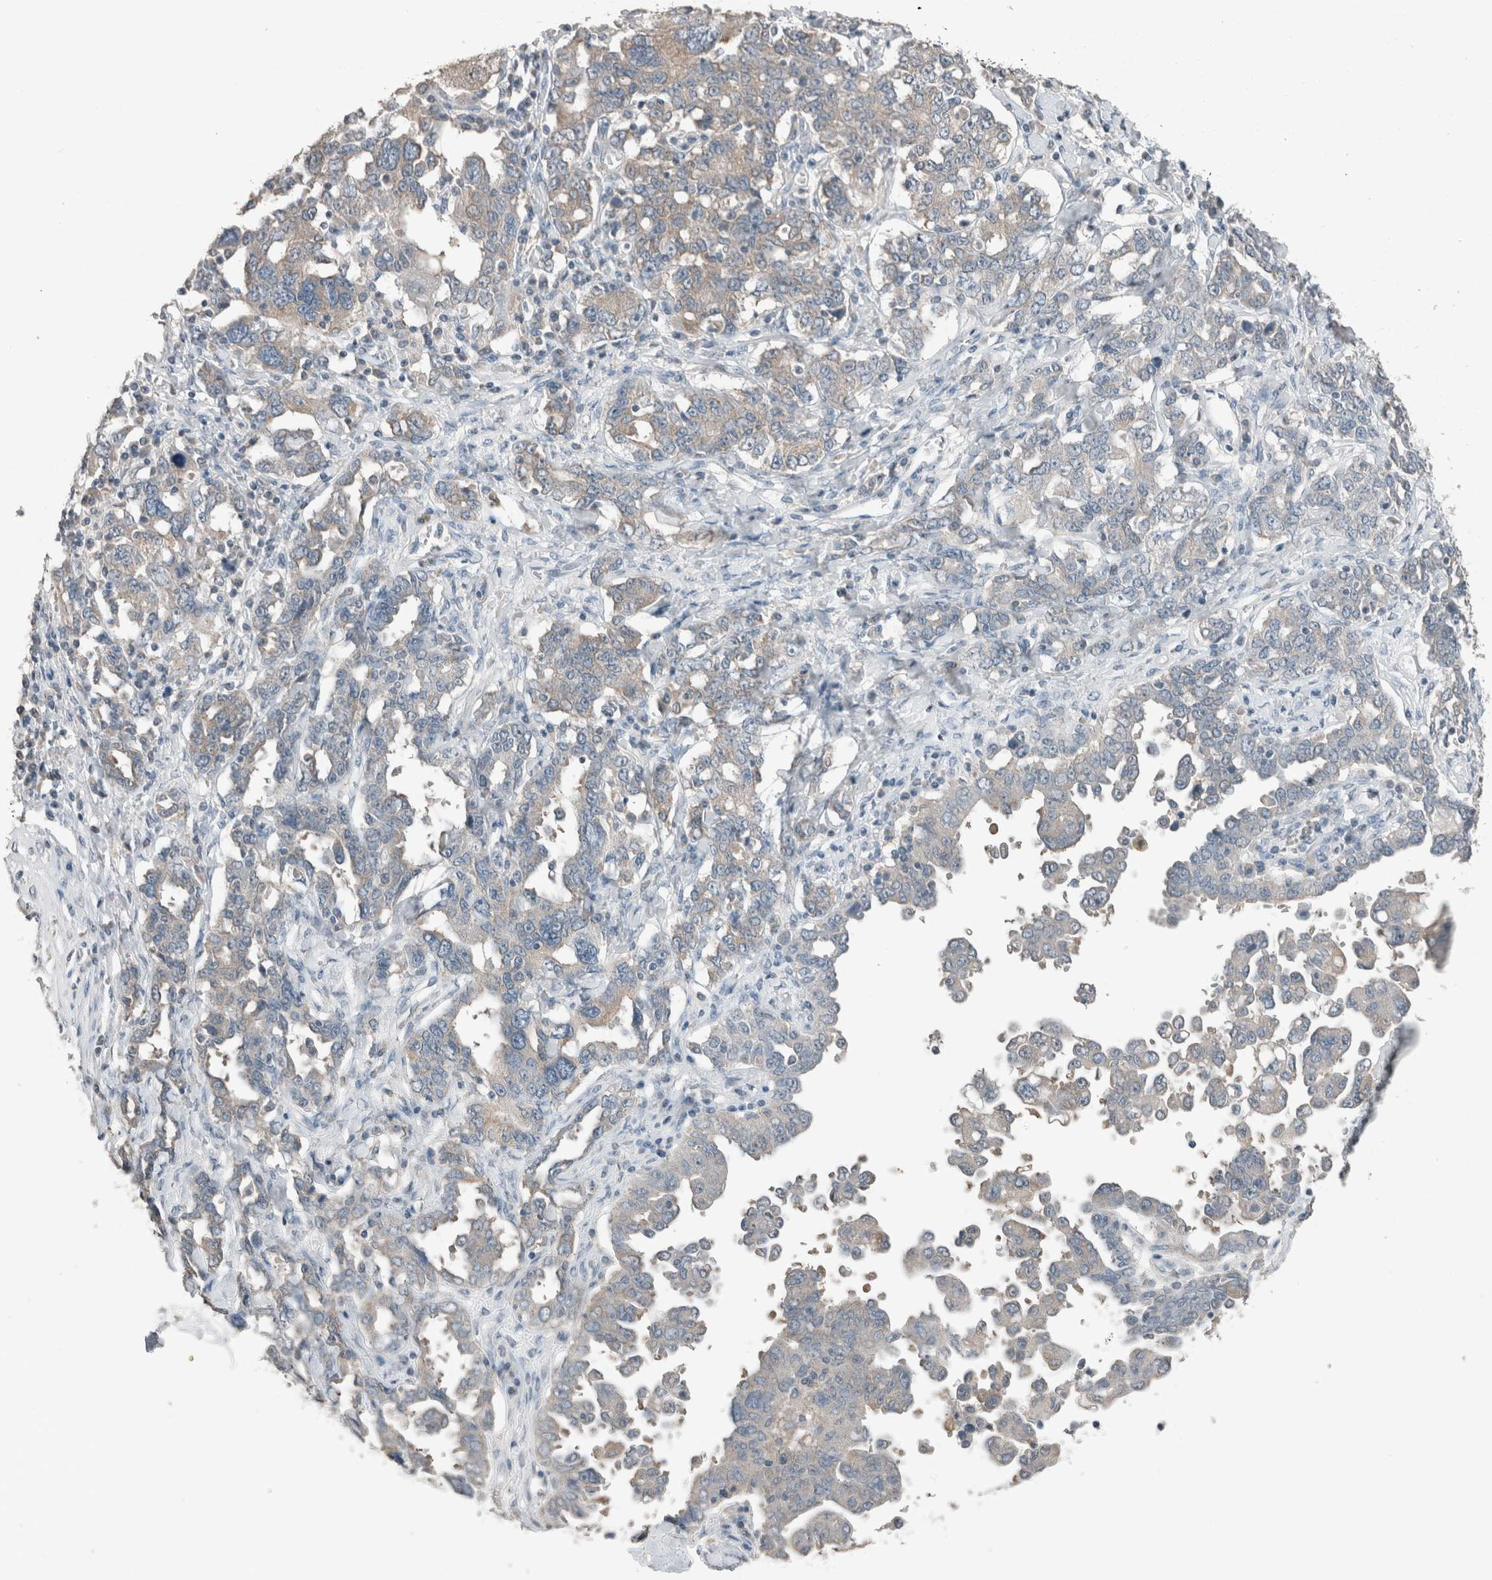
{"staining": {"intensity": "weak", "quantity": "<25%", "location": "cytoplasmic/membranous"}, "tissue": "ovarian cancer", "cell_type": "Tumor cells", "image_type": "cancer", "snomed": [{"axis": "morphology", "description": "Carcinoma, endometroid"}, {"axis": "topography", "description": "Ovary"}], "caption": "High power microscopy micrograph of an immunohistochemistry photomicrograph of ovarian cancer, revealing no significant positivity in tumor cells.", "gene": "ACVR2B", "patient": {"sex": "female", "age": 62}}